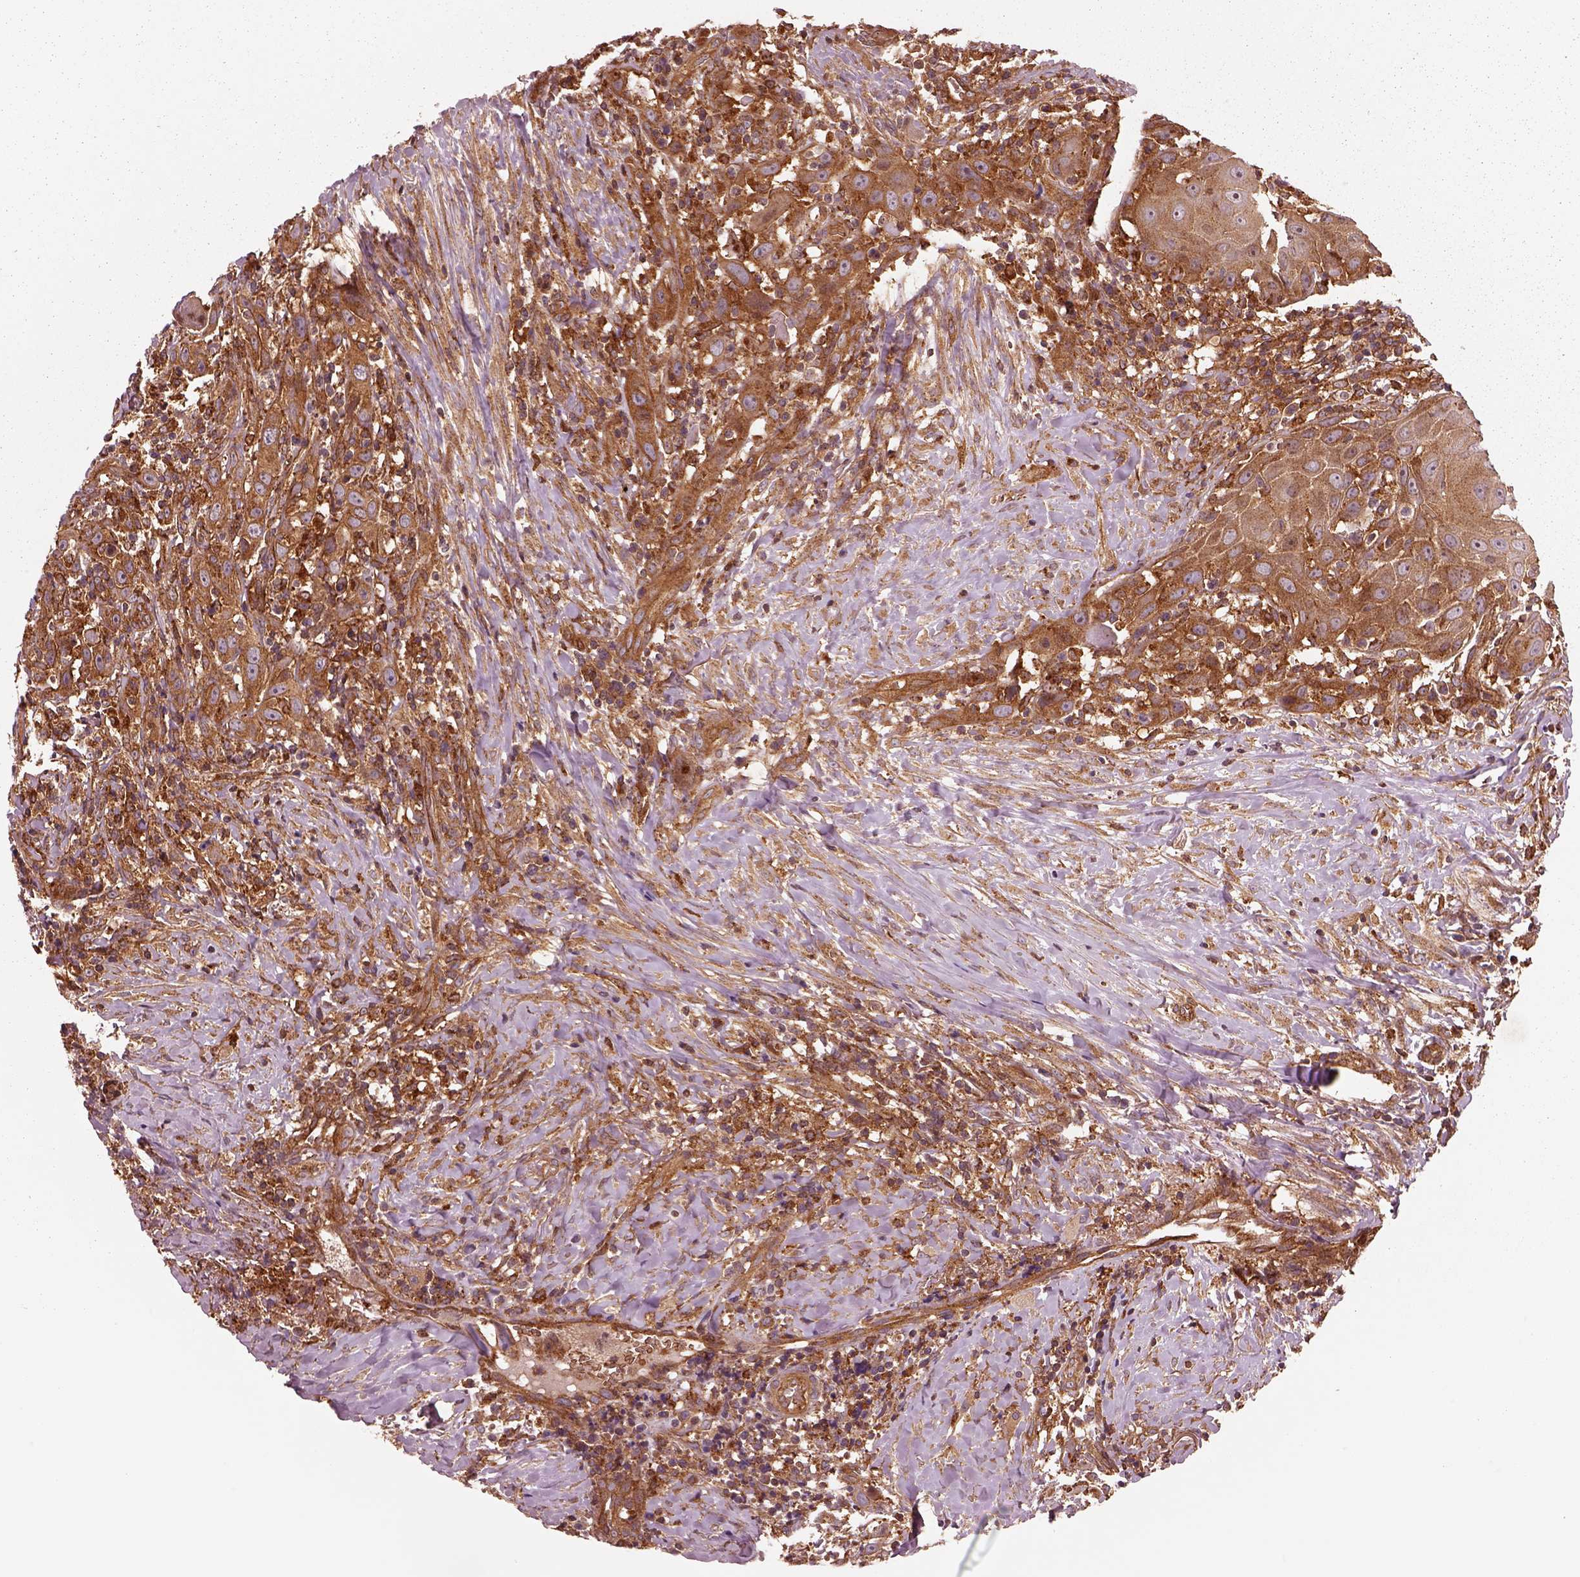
{"staining": {"intensity": "strong", "quantity": ">75%", "location": "cytoplasmic/membranous"}, "tissue": "head and neck cancer", "cell_type": "Tumor cells", "image_type": "cancer", "snomed": [{"axis": "morphology", "description": "Squamous cell carcinoma, NOS"}, {"axis": "topography", "description": "Head-Neck"}], "caption": "Strong cytoplasmic/membranous expression for a protein is identified in about >75% of tumor cells of head and neck squamous cell carcinoma using IHC.", "gene": "WASHC2A", "patient": {"sex": "female", "age": 95}}